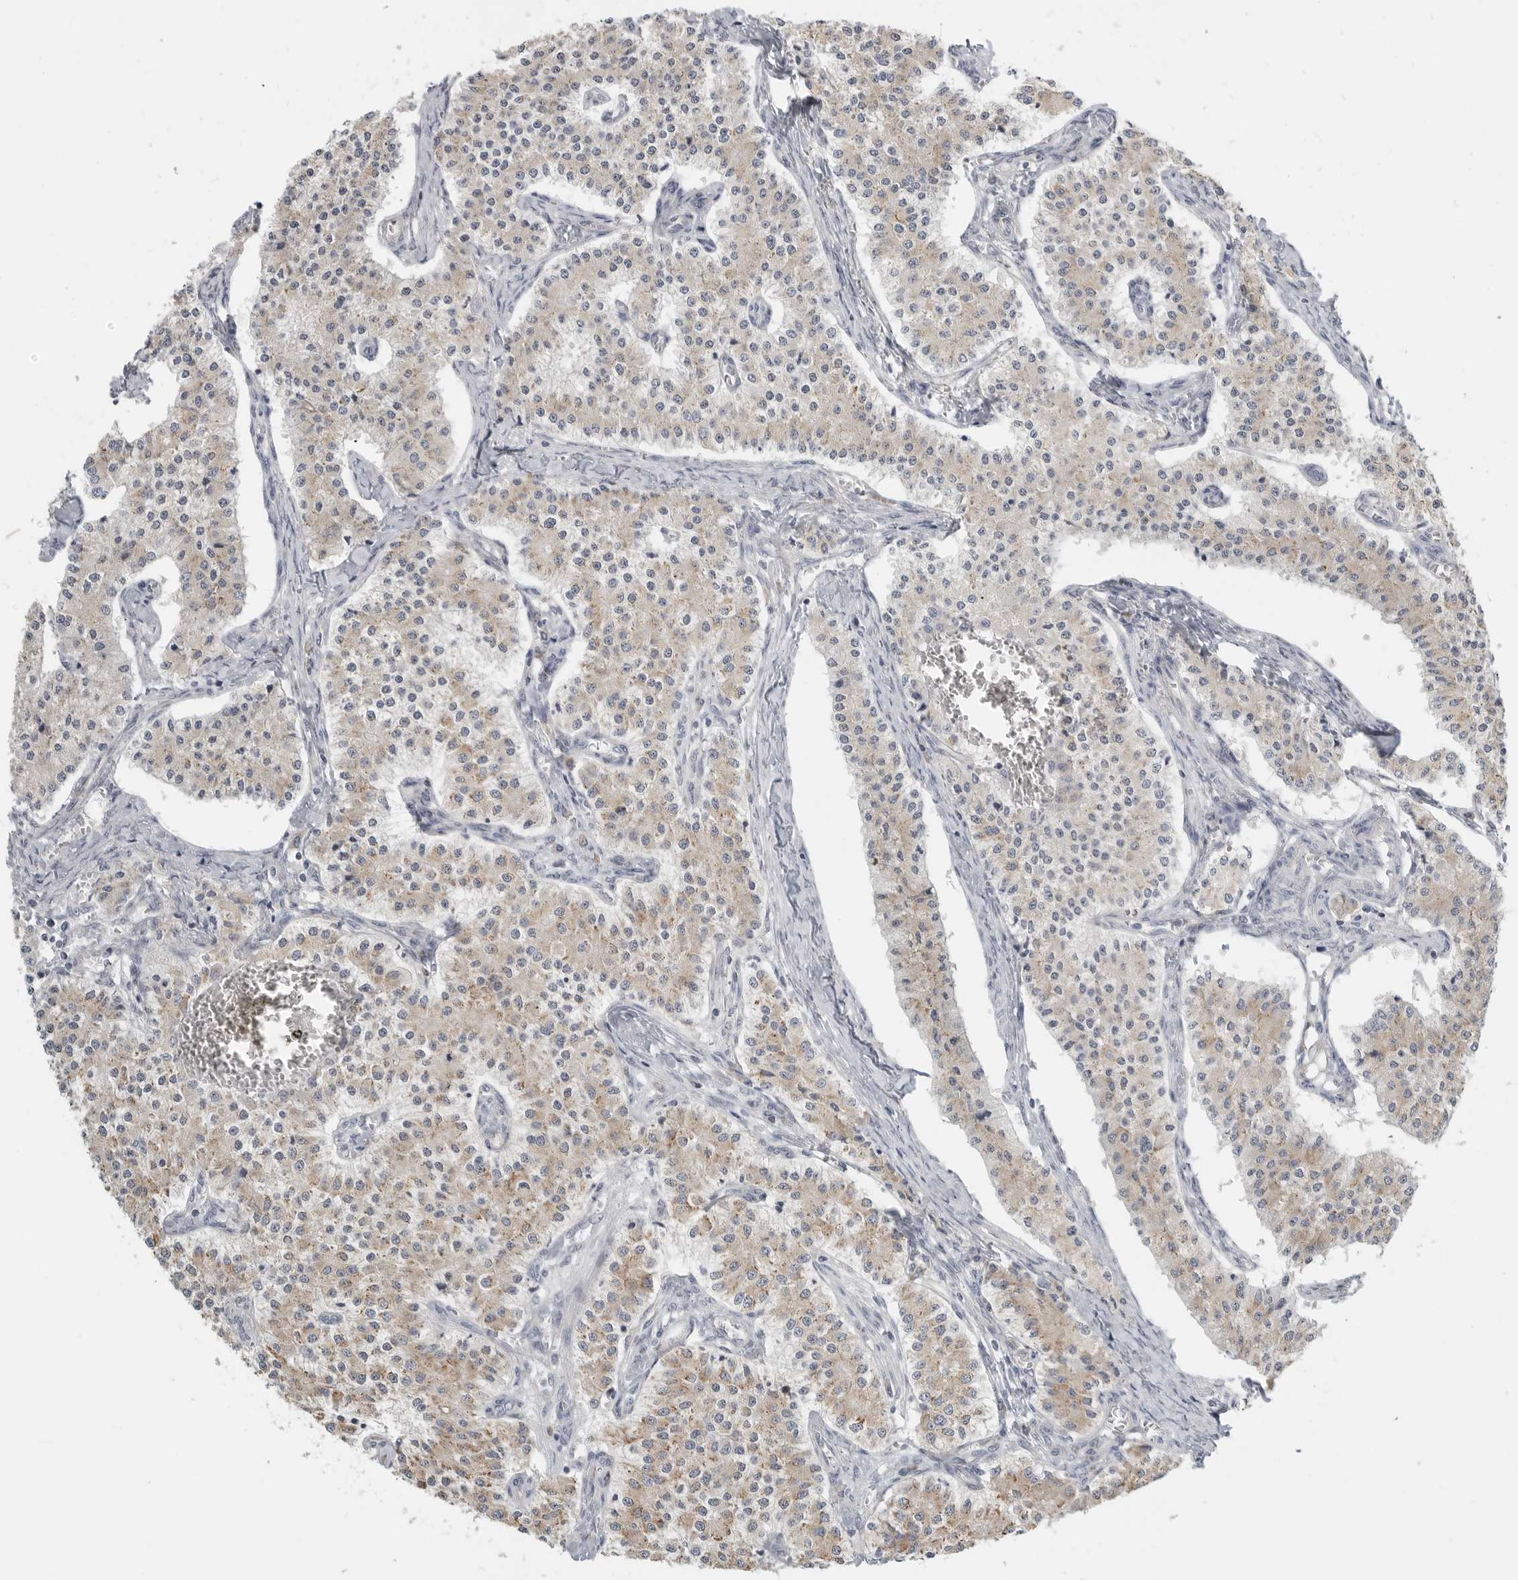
{"staining": {"intensity": "weak", "quantity": "25%-75%", "location": "cytoplasmic/membranous"}, "tissue": "carcinoid", "cell_type": "Tumor cells", "image_type": "cancer", "snomed": [{"axis": "morphology", "description": "Carcinoid, malignant, NOS"}, {"axis": "topography", "description": "Colon"}], "caption": "Weak cytoplasmic/membranous expression is identified in approximately 25%-75% of tumor cells in malignant carcinoid.", "gene": "IL12RB2", "patient": {"sex": "female", "age": 52}}